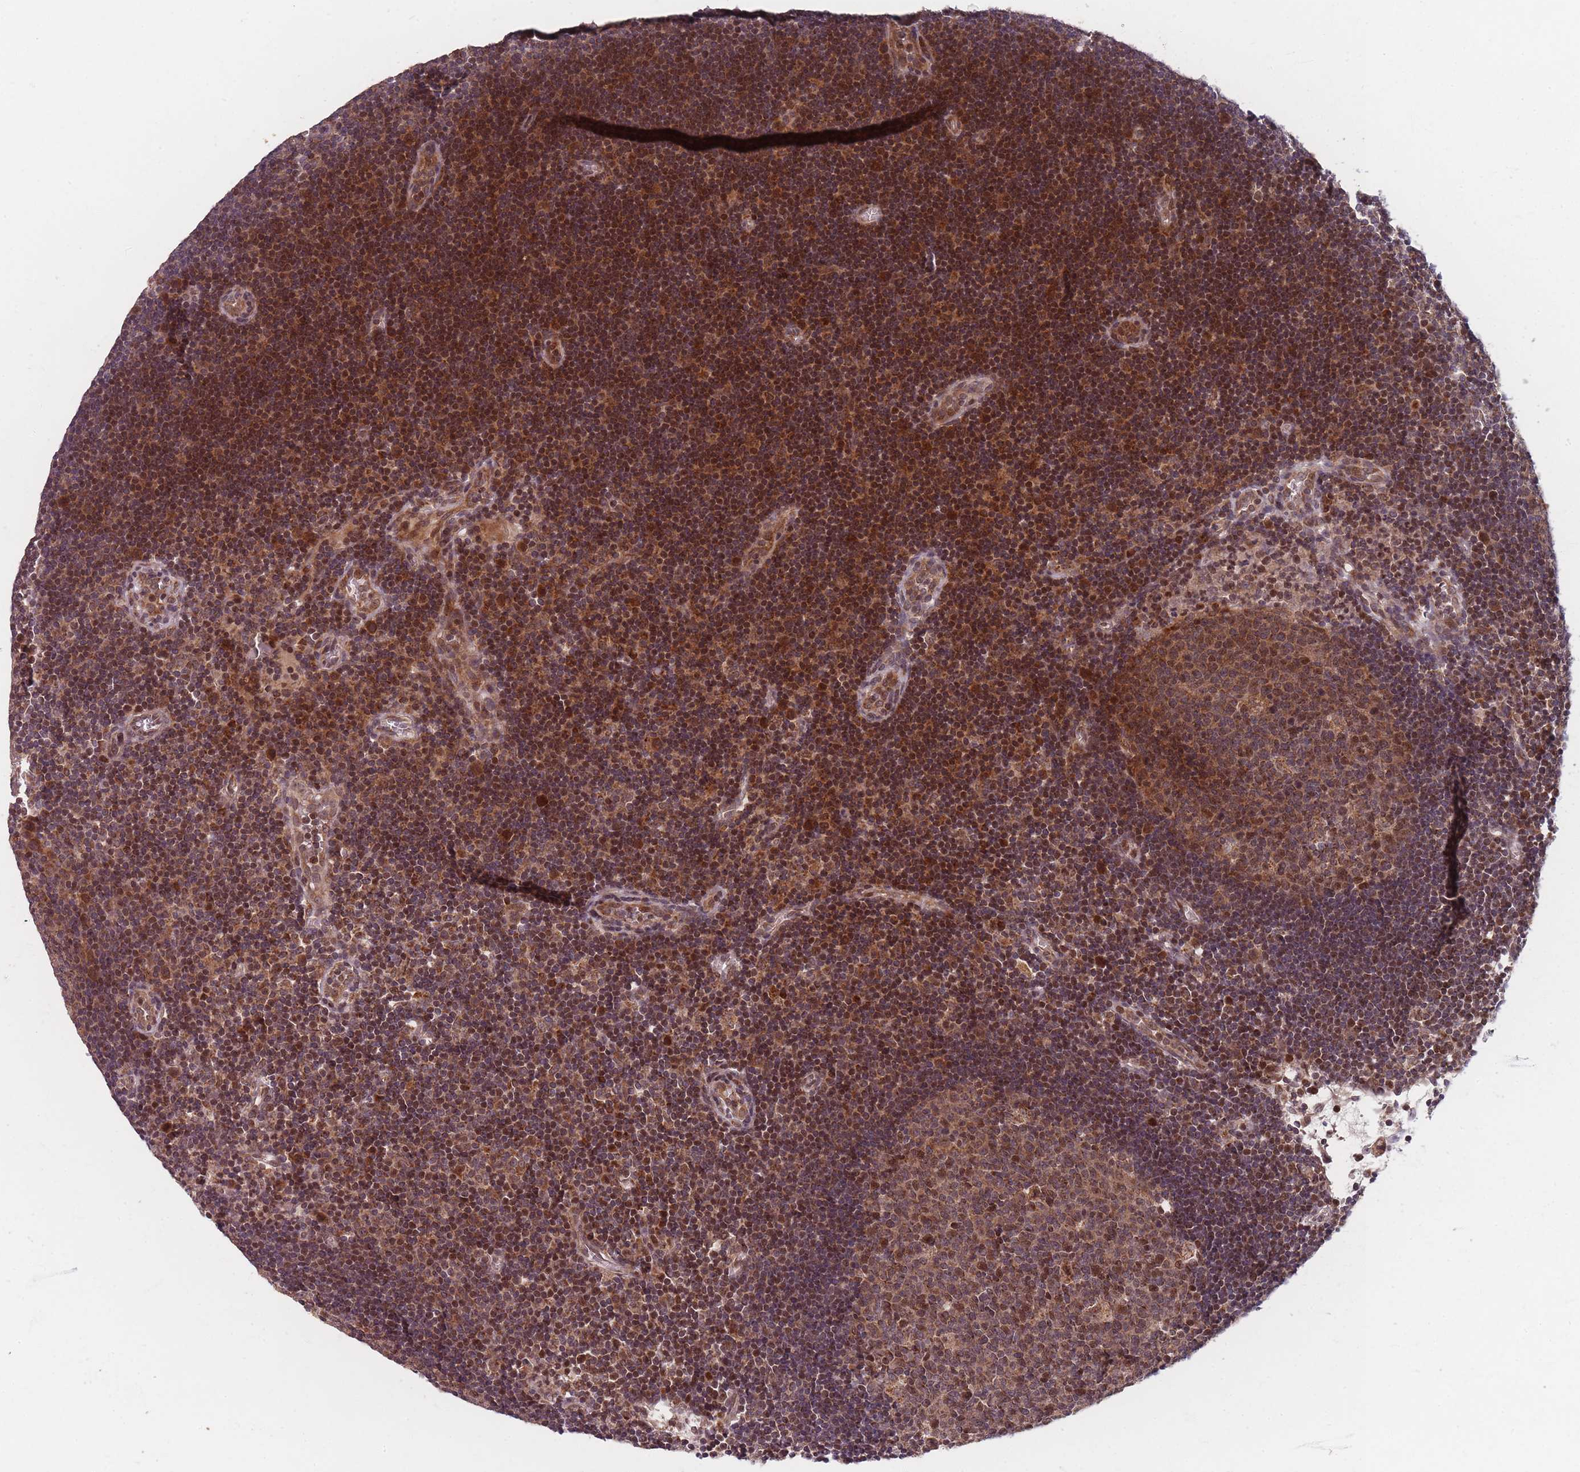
{"staining": {"intensity": "moderate", "quantity": "25%-75%", "location": "cytoplasmic/membranous,nuclear"}, "tissue": "lymph node", "cell_type": "Germinal center cells", "image_type": "normal", "snomed": [{"axis": "morphology", "description": "Normal tissue, NOS"}, {"axis": "topography", "description": "Lymph node"}], "caption": "An immunohistochemistry (IHC) micrograph of normal tissue is shown. Protein staining in brown highlights moderate cytoplasmic/membranous,nuclear positivity in lymph node within germinal center cells. (IHC, brightfield microscopy, high magnification).", "gene": "RADX", "patient": {"sex": "male", "age": 62}}